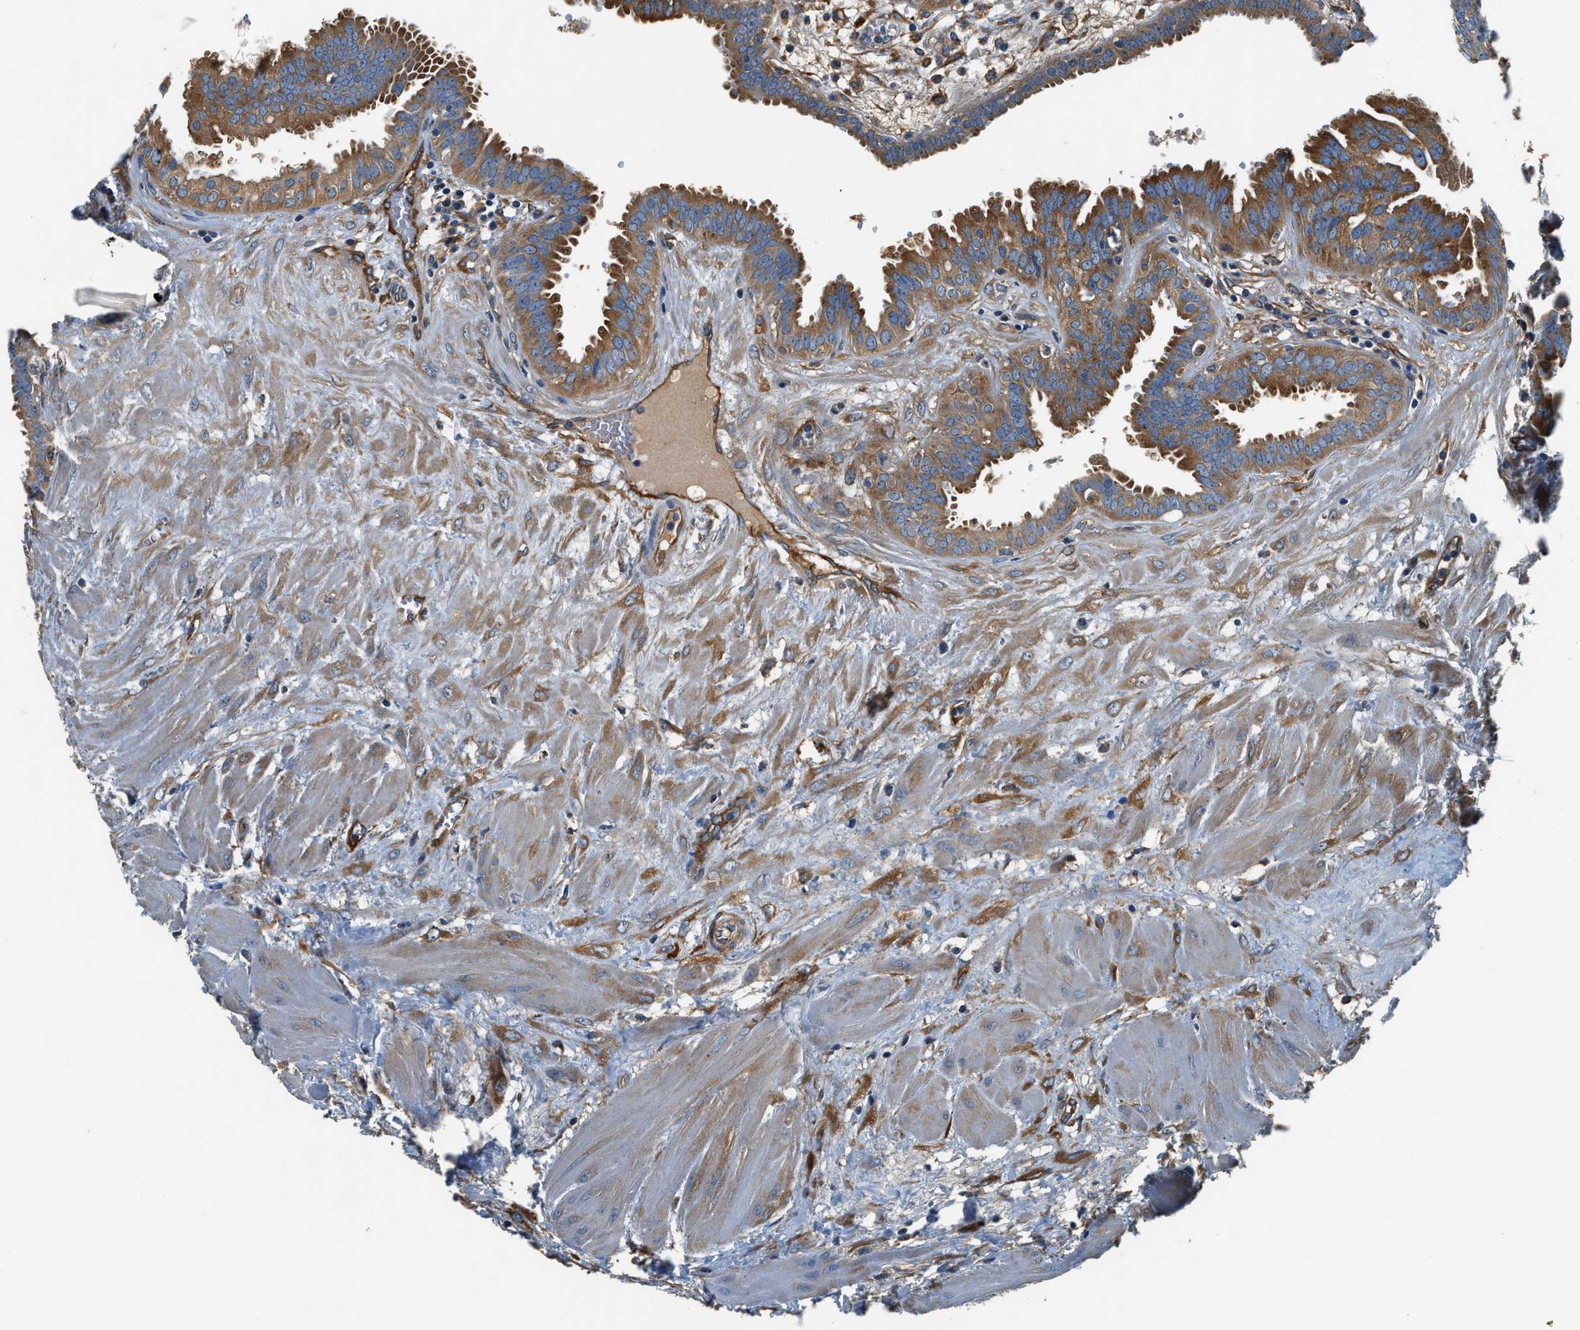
{"staining": {"intensity": "strong", "quantity": ">75%", "location": "cytoplasmic/membranous"}, "tissue": "fallopian tube", "cell_type": "Glandular cells", "image_type": "normal", "snomed": [{"axis": "morphology", "description": "Normal tissue, NOS"}, {"axis": "topography", "description": "Fallopian tube"}, {"axis": "topography", "description": "Placenta"}], "caption": "Protein analysis of unremarkable fallopian tube demonstrates strong cytoplasmic/membranous positivity in approximately >75% of glandular cells.", "gene": "EEA1", "patient": {"sex": "female", "age": 32}}